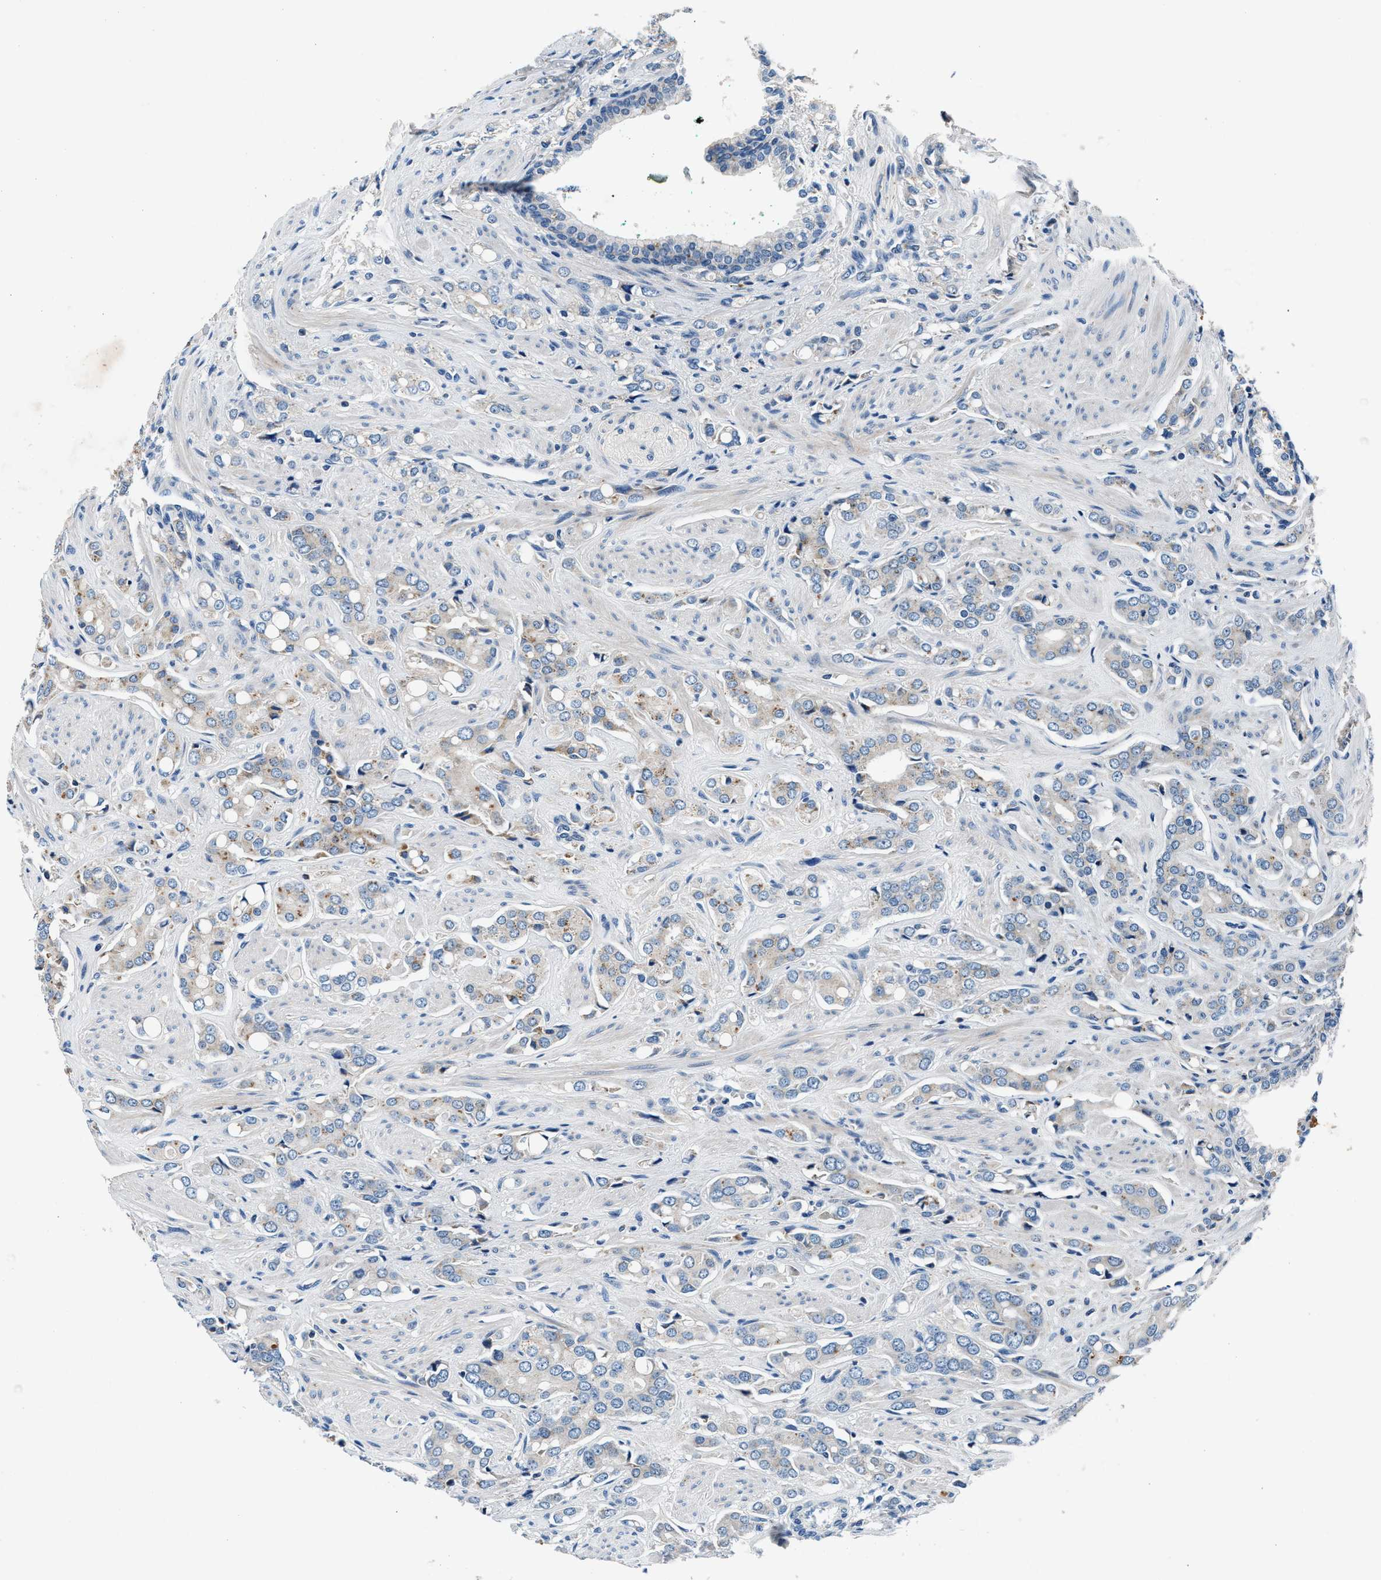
{"staining": {"intensity": "weak", "quantity": "<25%", "location": "cytoplasmic/membranous"}, "tissue": "prostate cancer", "cell_type": "Tumor cells", "image_type": "cancer", "snomed": [{"axis": "morphology", "description": "Adenocarcinoma, High grade"}, {"axis": "topography", "description": "Prostate"}], "caption": "Prostate cancer was stained to show a protein in brown. There is no significant expression in tumor cells. Brightfield microscopy of immunohistochemistry stained with DAB (3,3'-diaminobenzidine) (brown) and hematoxylin (blue), captured at high magnification.", "gene": "DENND6B", "patient": {"sex": "male", "age": 52}}